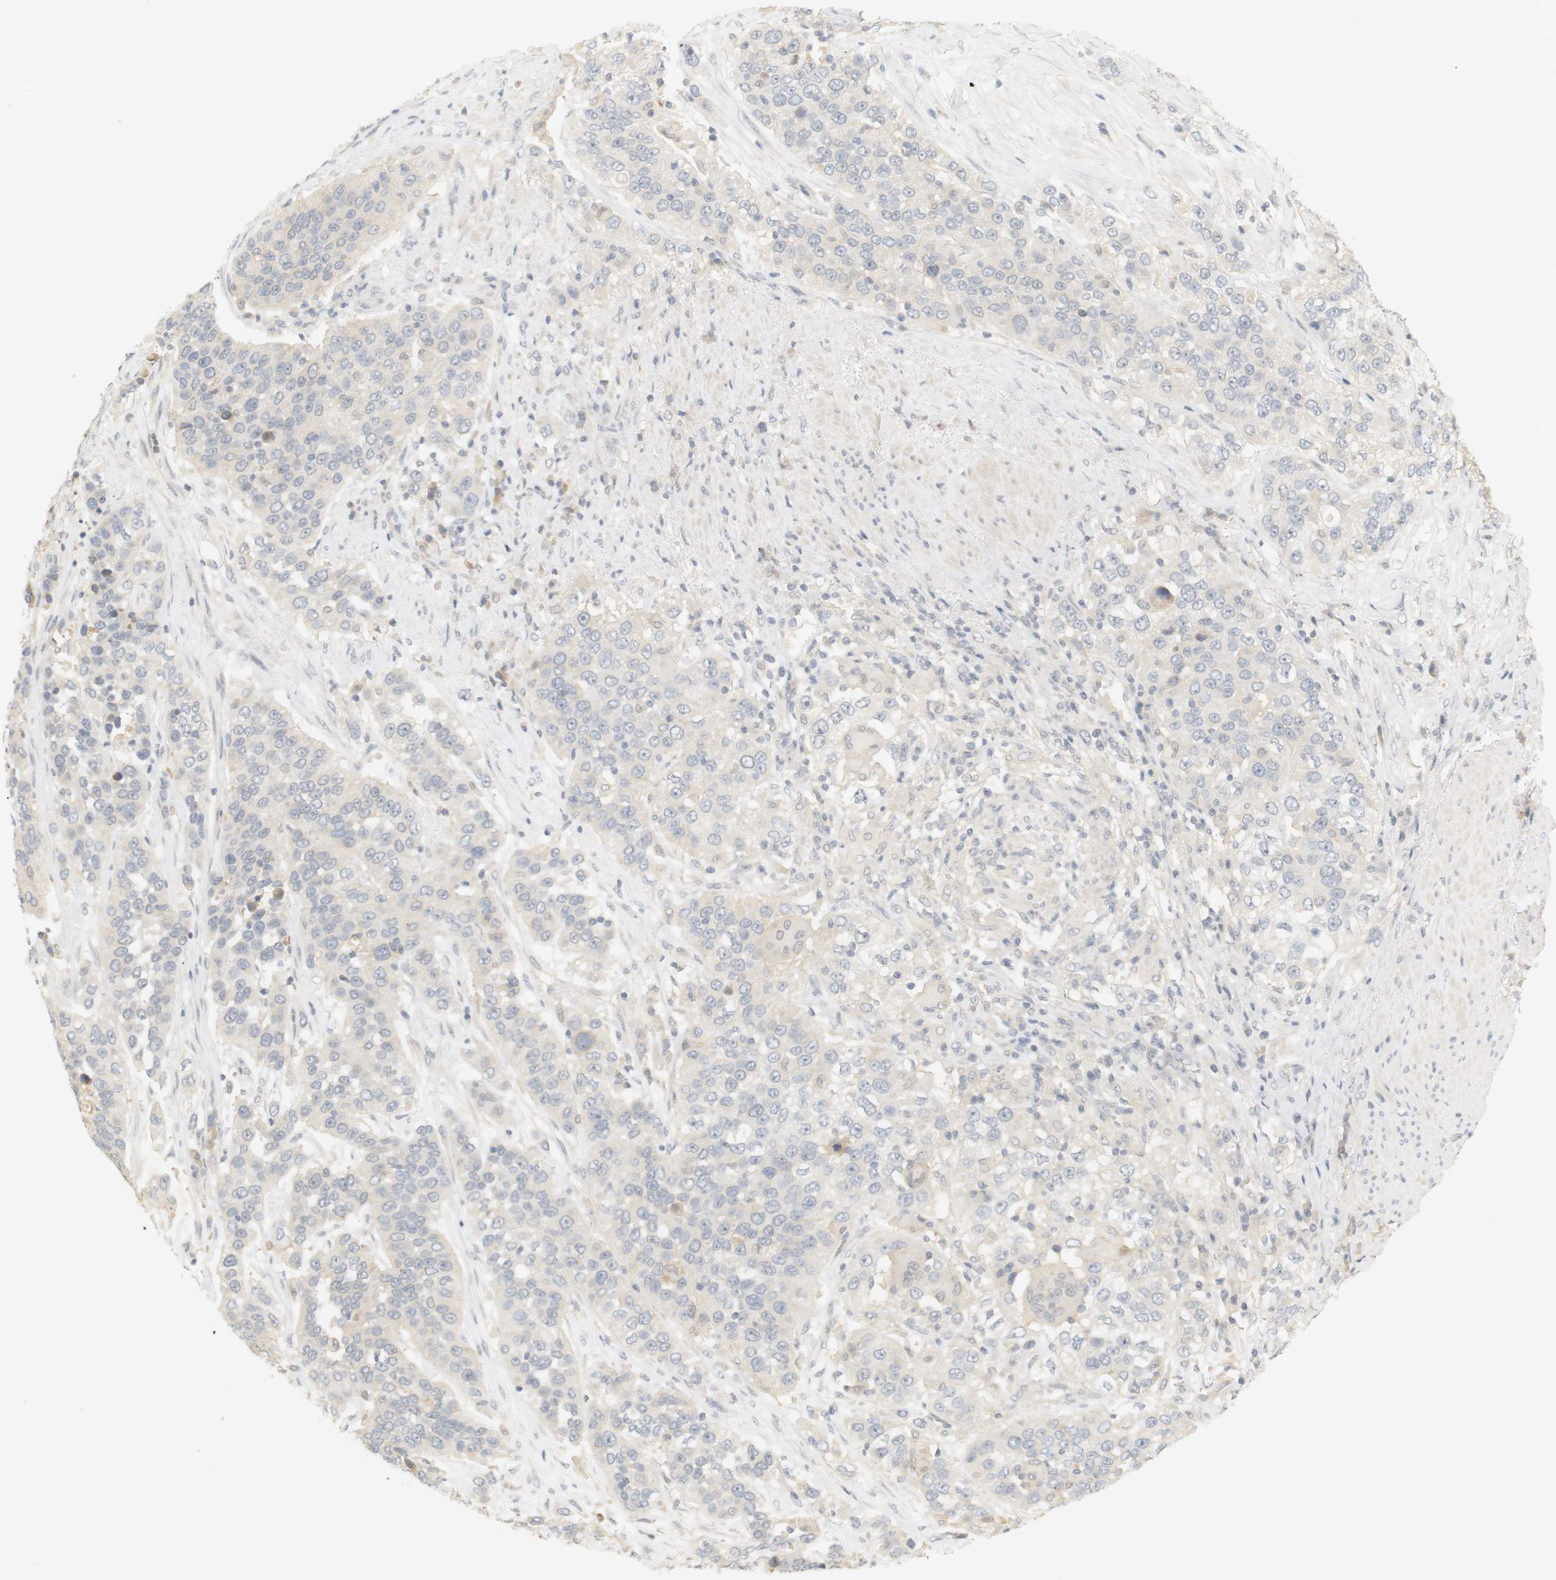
{"staining": {"intensity": "negative", "quantity": "none", "location": "none"}, "tissue": "urothelial cancer", "cell_type": "Tumor cells", "image_type": "cancer", "snomed": [{"axis": "morphology", "description": "Urothelial carcinoma, High grade"}, {"axis": "topography", "description": "Urinary bladder"}], "caption": "Urothelial cancer was stained to show a protein in brown. There is no significant expression in tumor cells.", "gene": "RTN3", "patient": {"sex": "female", "age": 80}}